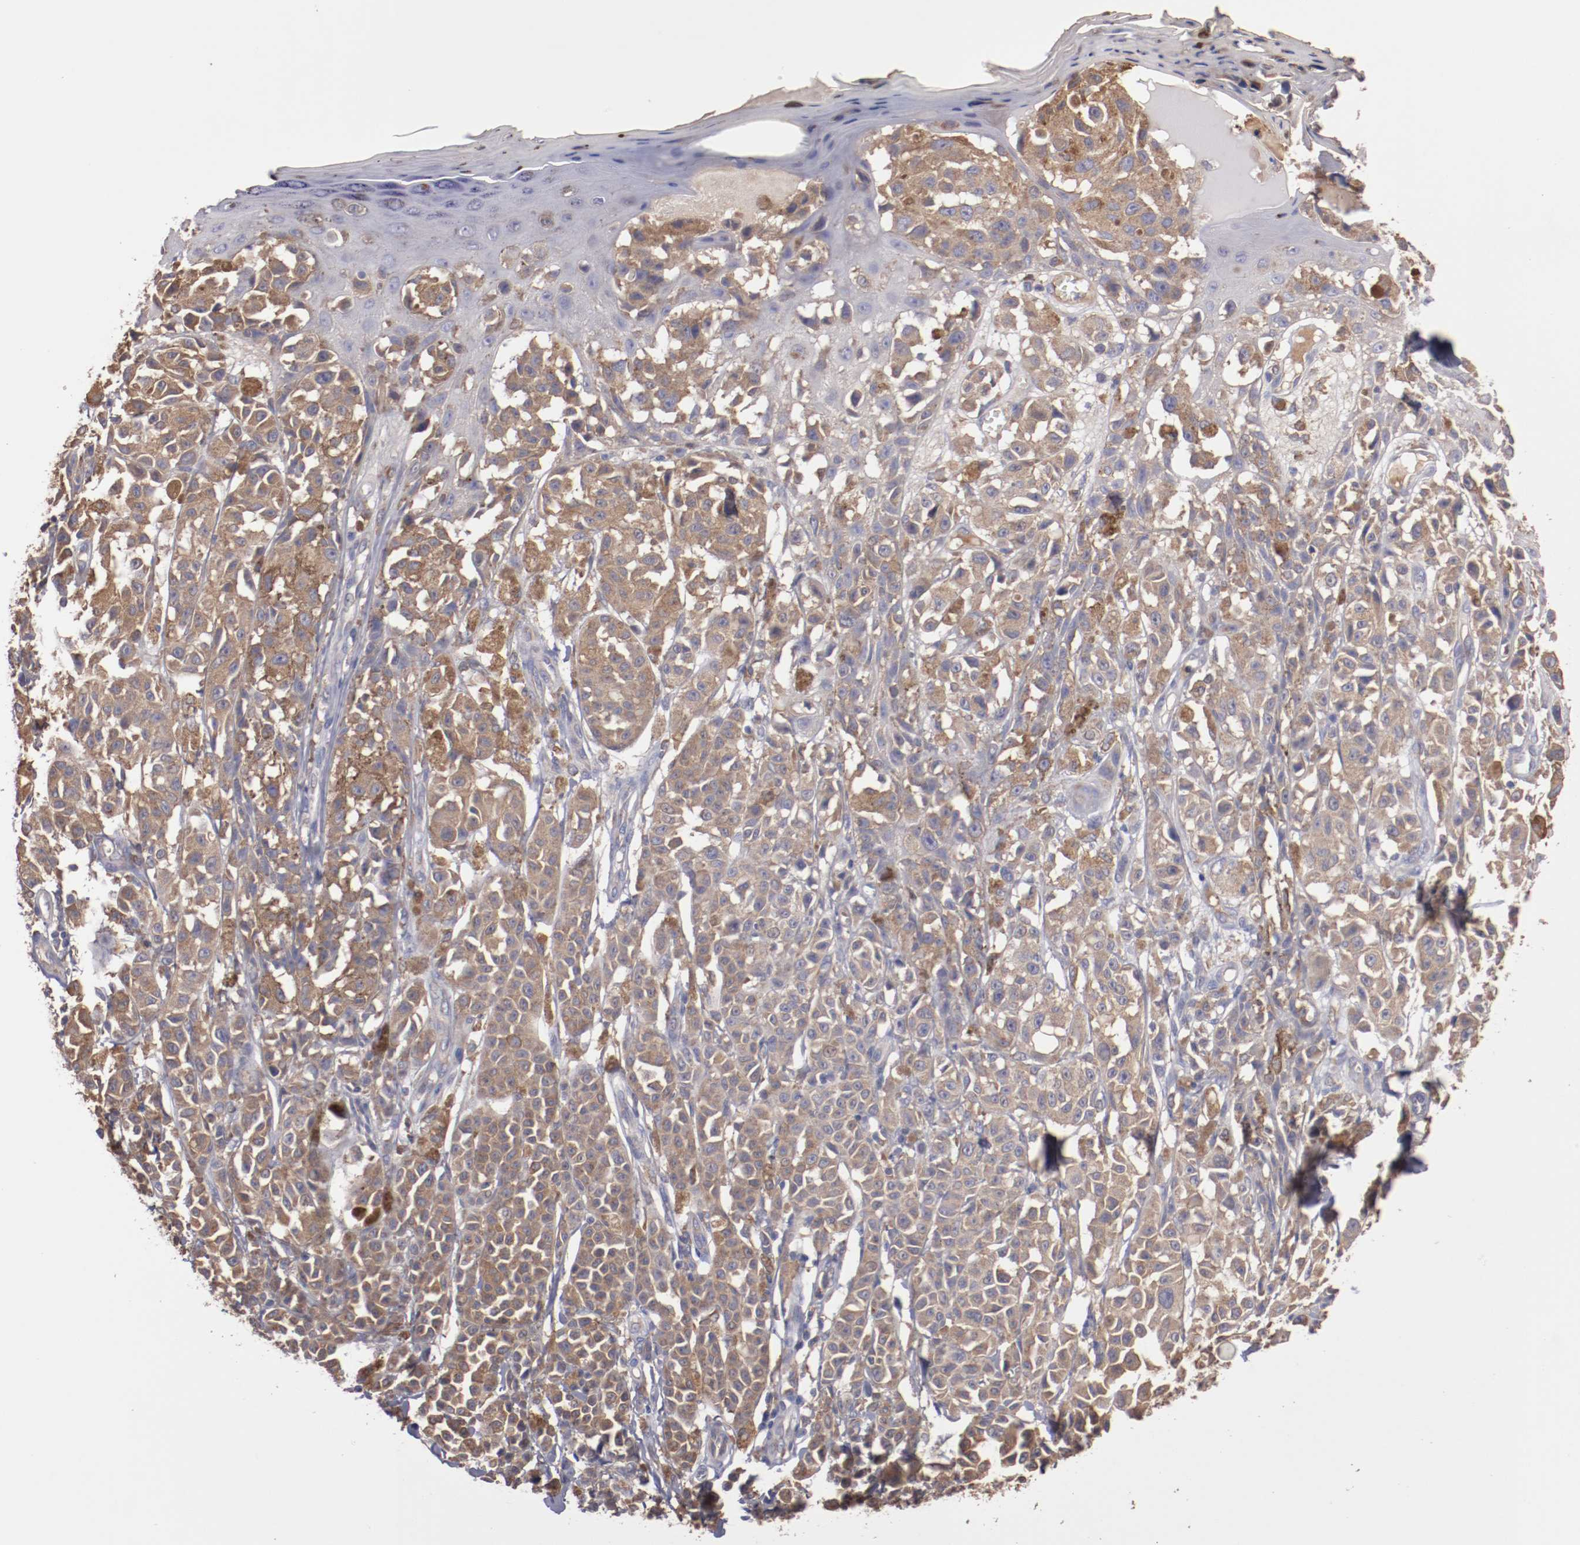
{"staining": {"intensity": "weak", "quantity": ">75%", "location": "cytoplasmic/membranous"}, "tissue": "melanoma", "cell_type": "Tumor cells", "image_type": "cancer", "snomed": [{"axis": "morphology", "description": "Malignant melanoma, NOS"}, {"axis": "topography", "description": "Skin"}], "caption": "Approximately >75% of tumor cells in malignant melanoma display weak cytoplasmic/membranous protein staining as visualized by brown immunohistochemical staining.", "gene": "NFKBIE", "patient": {"sex": "female", "age": 38}}